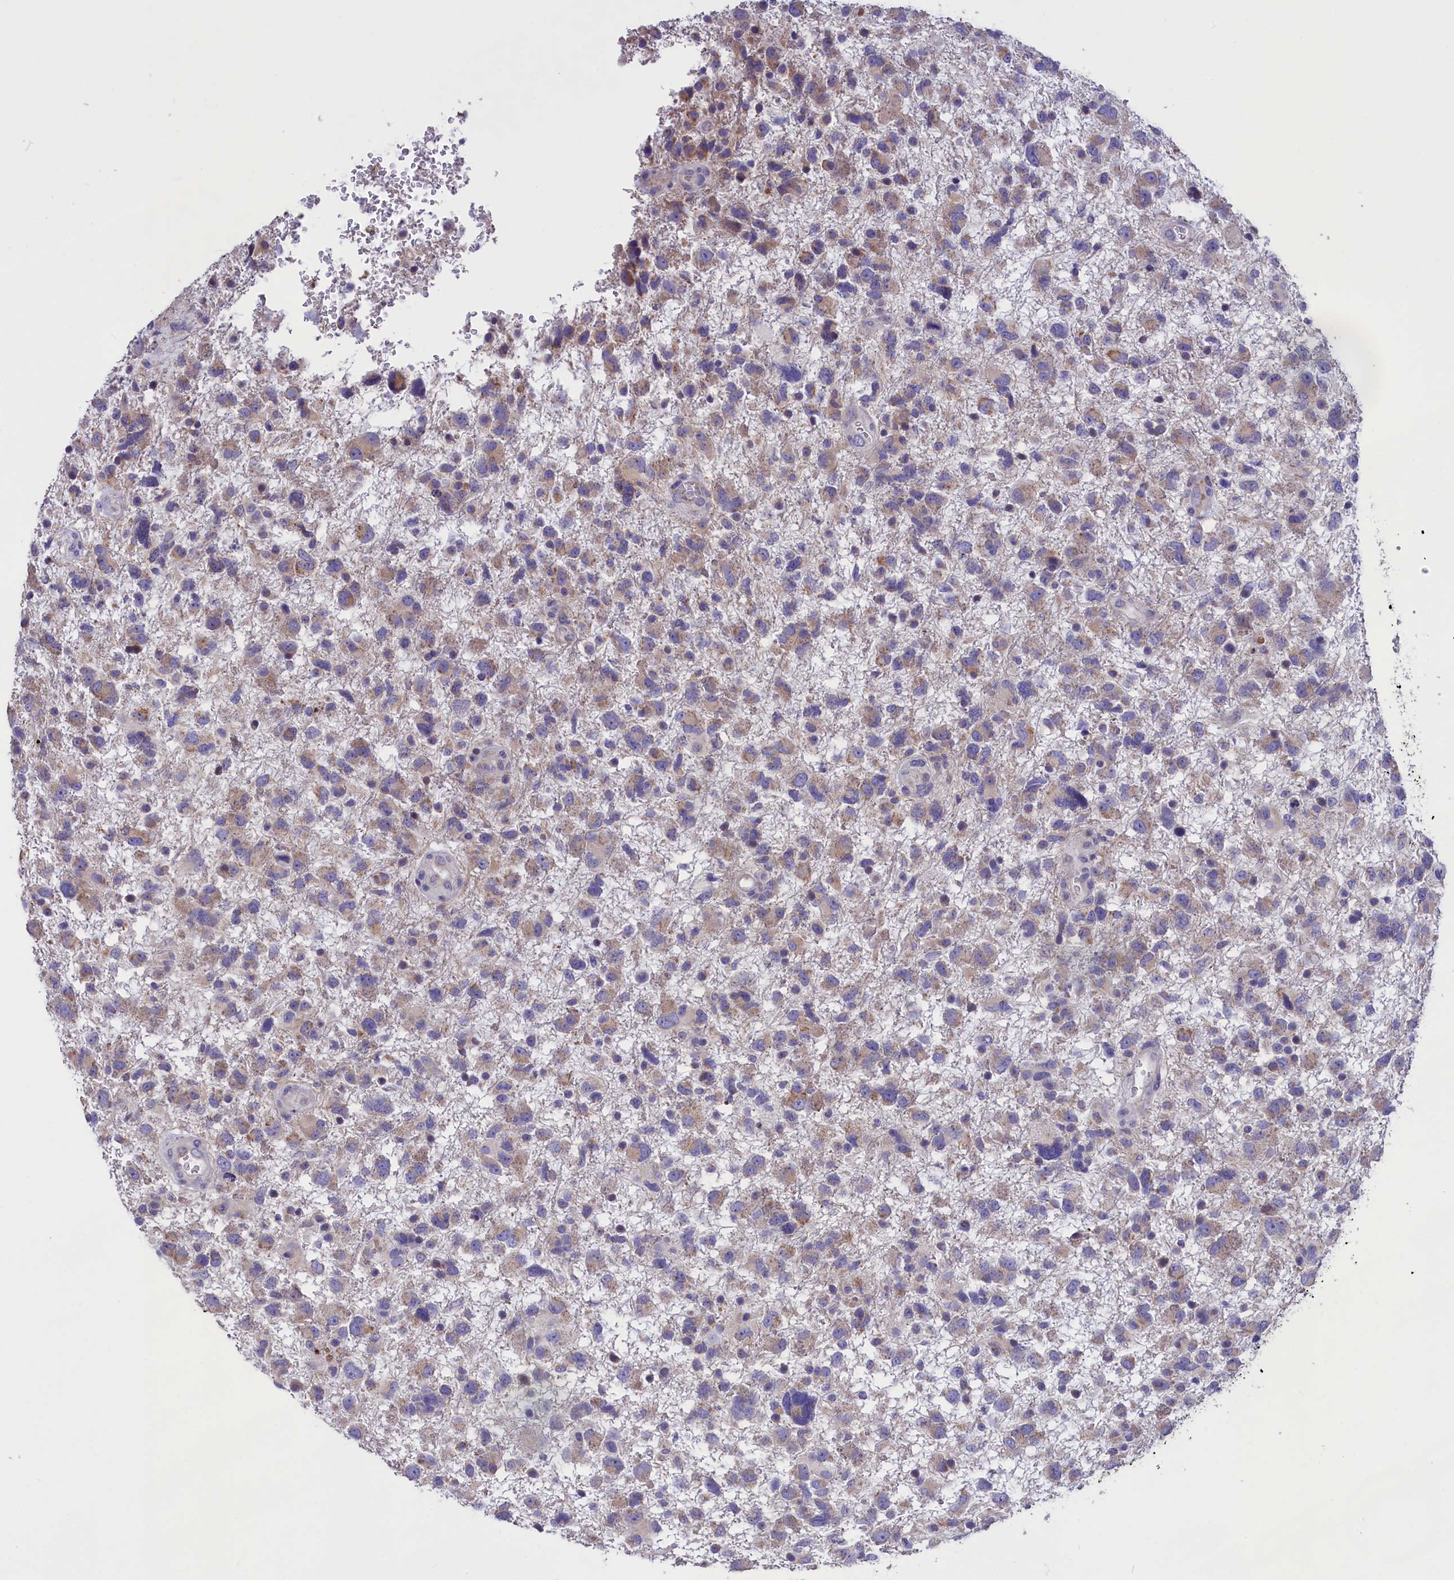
{"staining": {"intensity": "weak", "quantity": "25%-75%", "location": "cytoplasmic/membranous"}, "tissue": "glioma", "cell_type": "Tumor cells", "image_type": "cancer", "snomed": [{"axis": "morphology", "description": "Glioma, malignant, High grade"}, {"axis": "topography", "description": "Brain"}], "caption": "Immunohistochemical staining of human glioma shows low levels of weak cytoplasmic/membranous positivity in approximately 25%-75% of tumor cells. Immunohistochemistry (ihc) stains the protein in brown and the nuclei are stained blue.", "gene": "CYP2U1", "patient": {"sex": "male", "age": 61}}